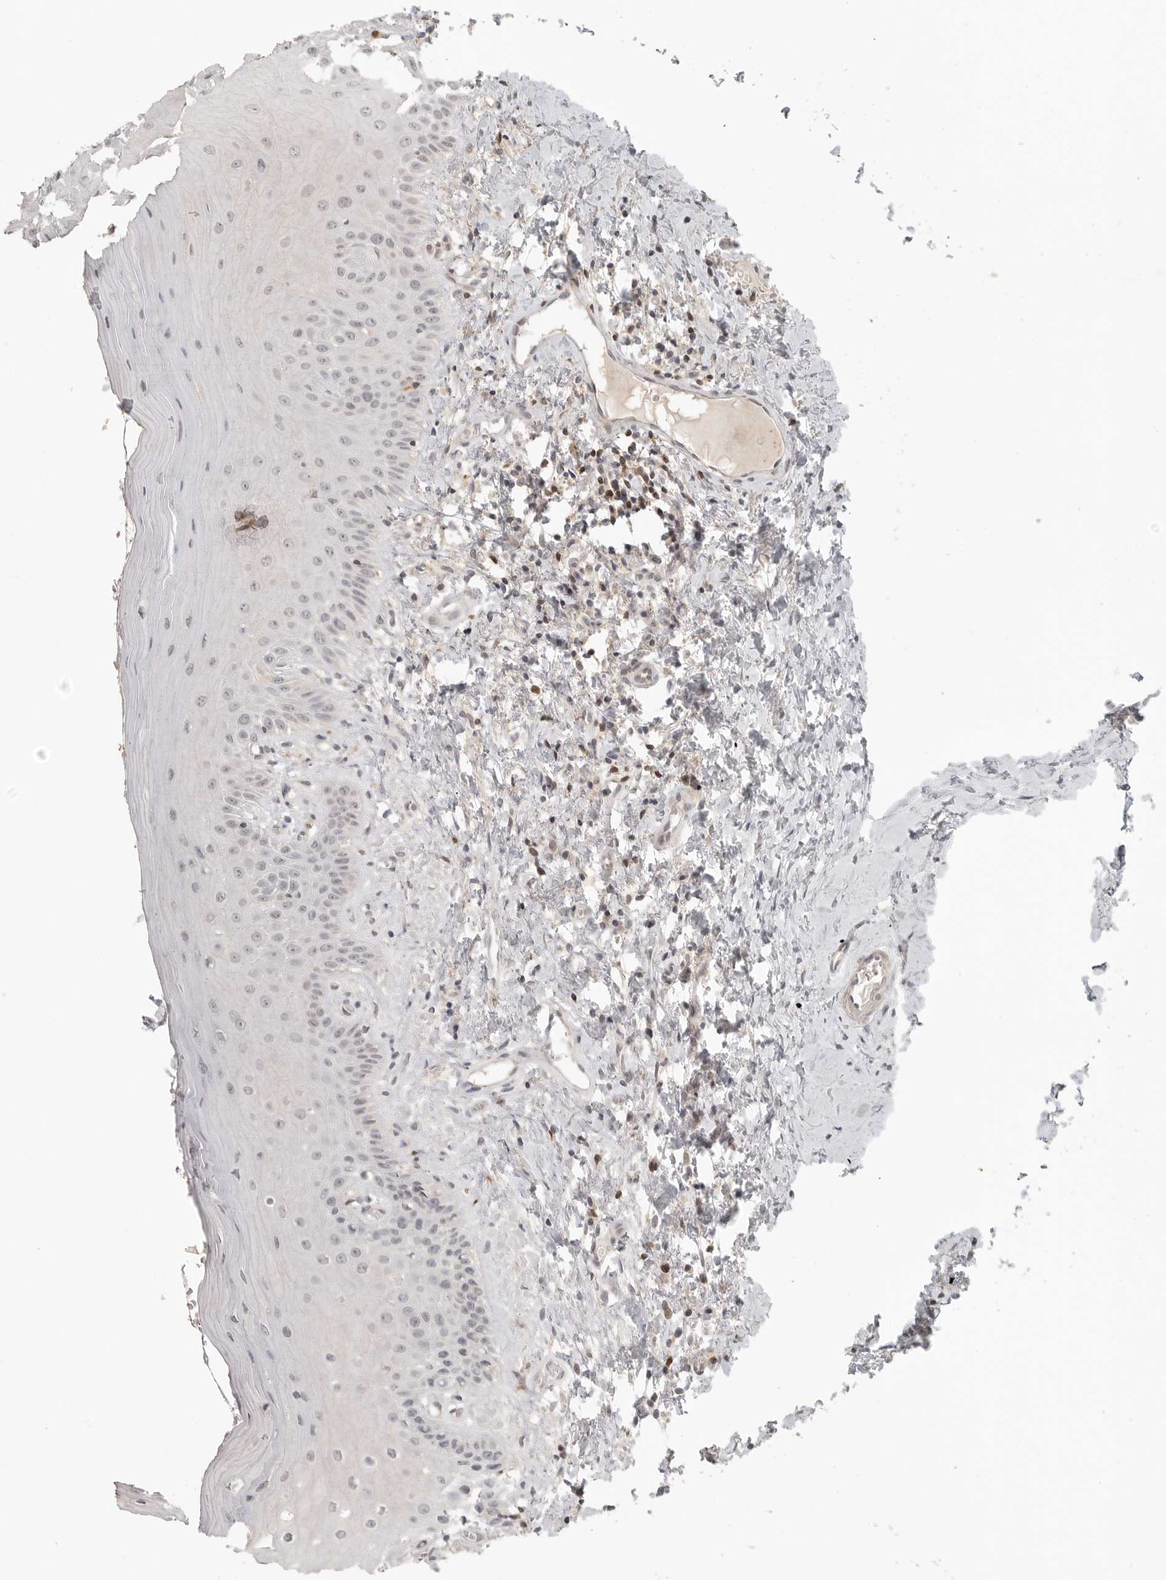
{"staining": {"intensity": "negative", "quantity": "none", "location": "none"}, "tissue": "oral mucosa", "cell_type": "Squamous epithelial cells", "image_type": "normal", "snomed": [{"axis": "morphology", "description": "Normal tissue, NOS"}, {"axis": "topography", "description": "Oral tissue"}], "caption": "A high-resolution micrograph shows immunohistochemistry (IHC) staining of benign oral mucosa, which displays no significant expression in squamous epithelial cells. (Brightfield microscopy of DAB (3,3'-diaminobenzidine) immunohistochemistry (IHC) at high magnification).", "gene": "SH3KBP1", "patient": {"sex": "male", "age": 66}}